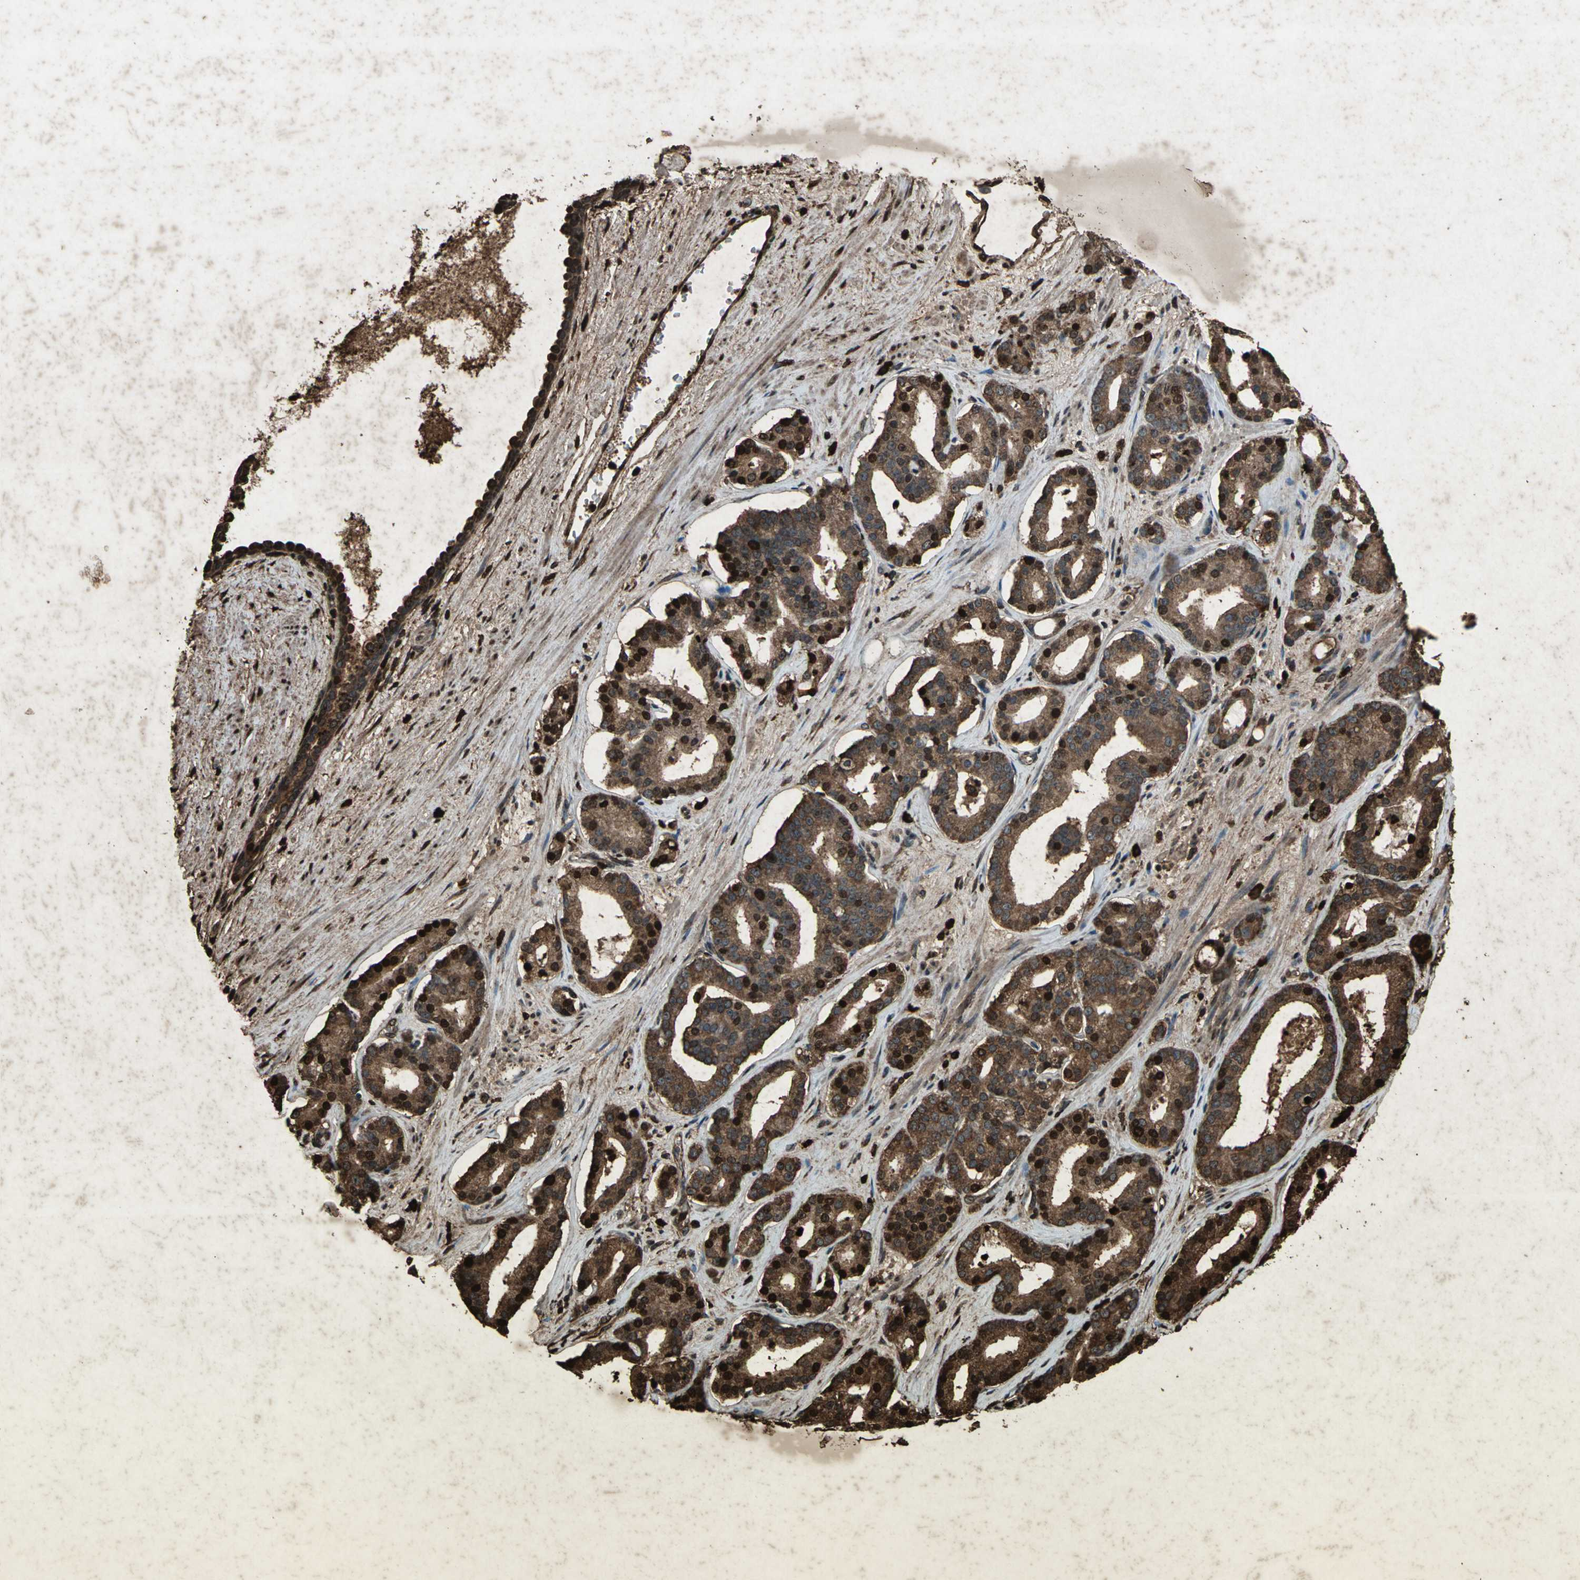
{"staining": {"intensity": "strong", "quantity": ">75%", "location": "cytoplasmic/membranous,nuclear"}, "tissue": "prostate cancer", "cell_type": "Tumor cells", "image_type": "cancer", "snomed": [{"axis": "morphology", "description": "Adenocarcinoma, Low grade"}, {"axis": "topography", "description": "Prostate"}], "caption": "There is high levels of strong cytoplasmic/membranous and nuclear positivity in tumor cells of low-grade adenocarcinoma (prostate), as demonstrated by immunohistochemical staining (brown color).", "gene": "SEPTIN4", "patient": {"sex": "male", "age": 63}}